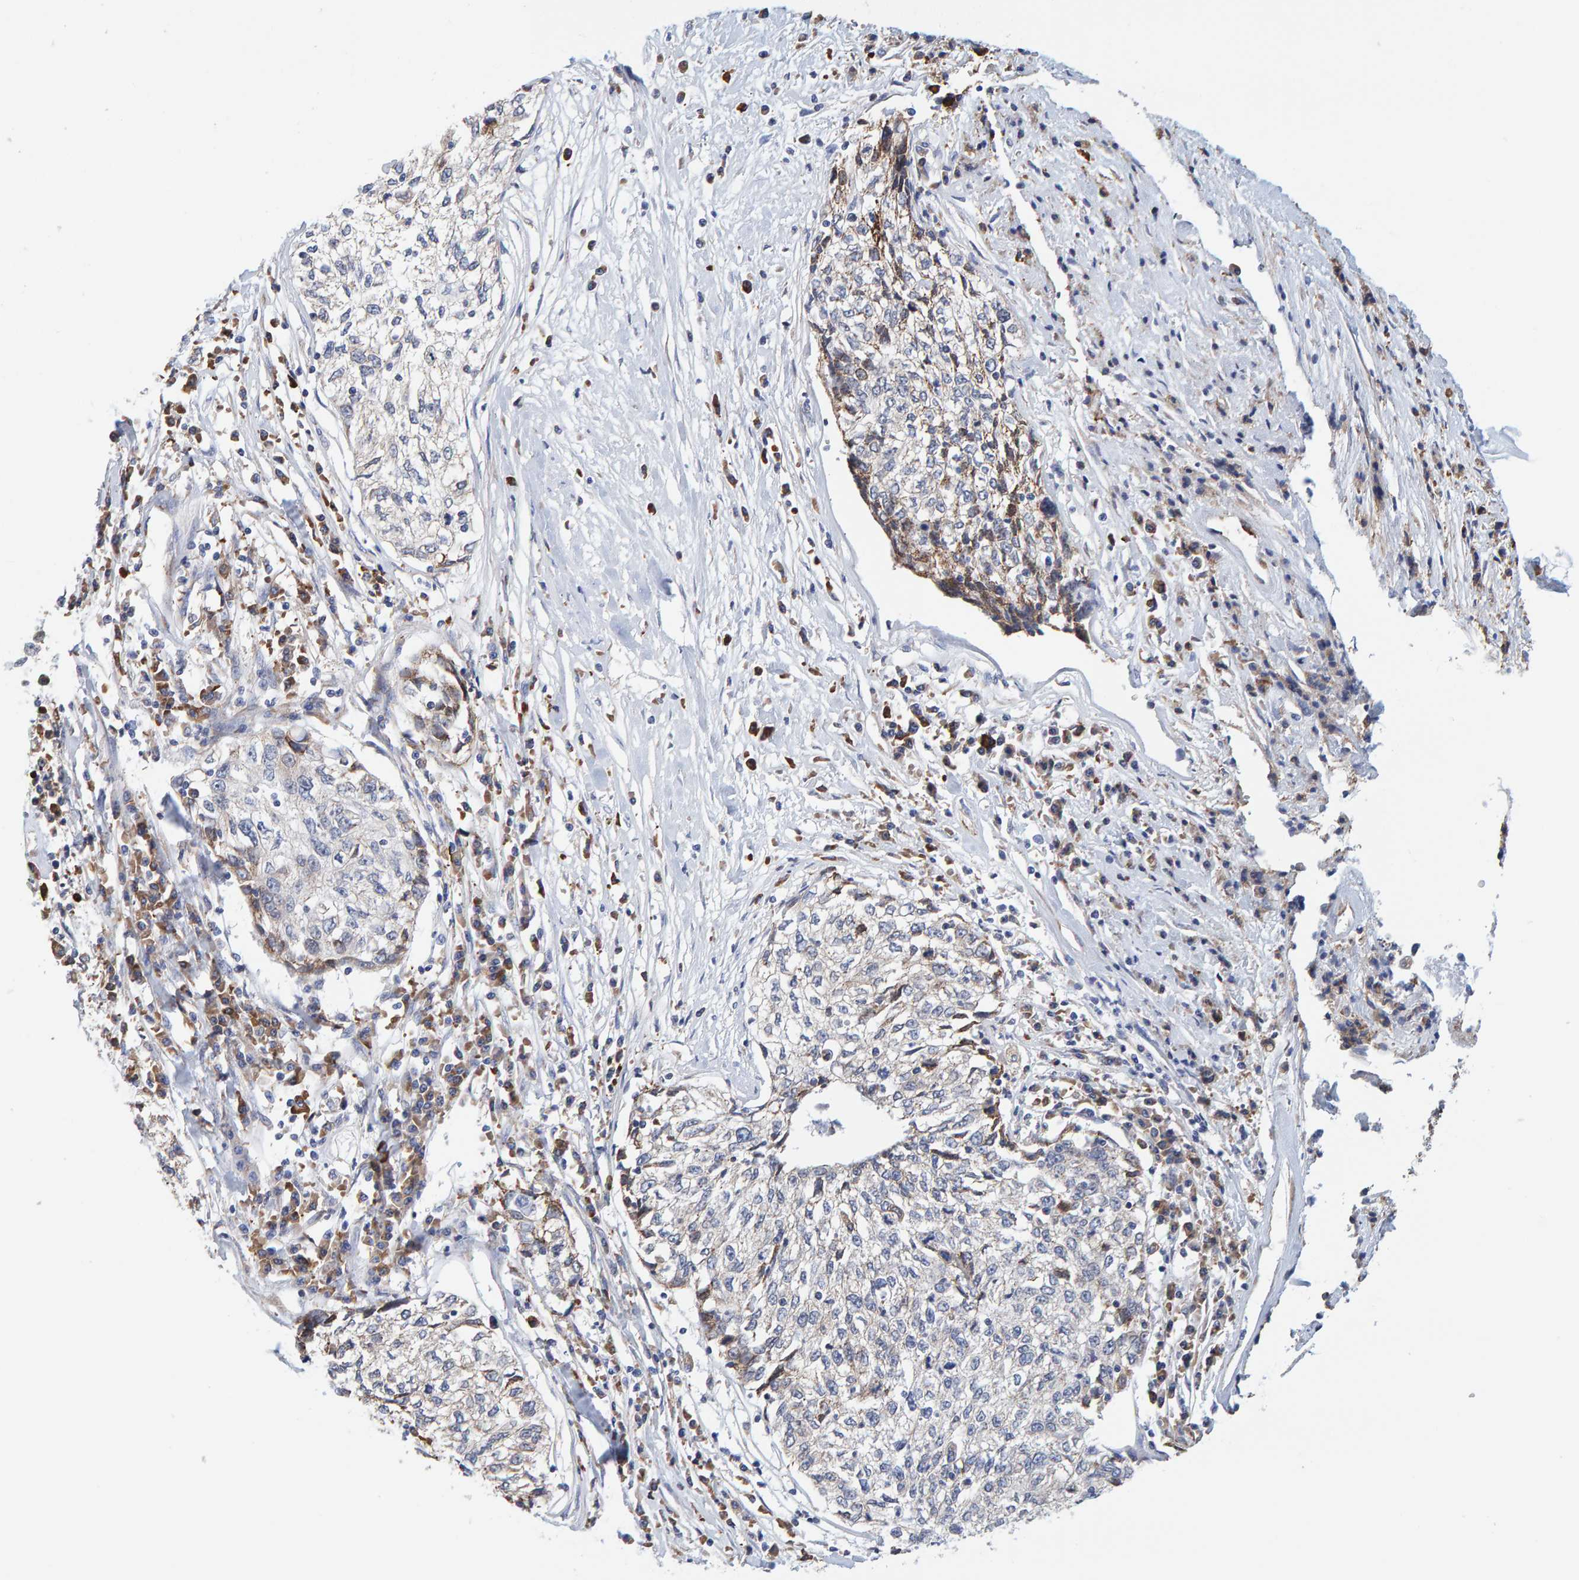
{"staining": {"intensity": "negative", "quantity": "none", "location": "none"}, "tissue": "cervical cancer", "cell_type": "Tumor cells", "image_type": "cancer", "snomed": [{"axis": "morphology", "description": "Squamous cell carcinoma, NOS"}, {"axis": "topography", "description": "Cervix"}], "caption": "Human squamous cell carcinoma (cervical) stained for a protein using immunohistochemistry displays no expression in tumor cells.", "gene": "SGPL1", "patient": {"sex": "female", "age": 57}}